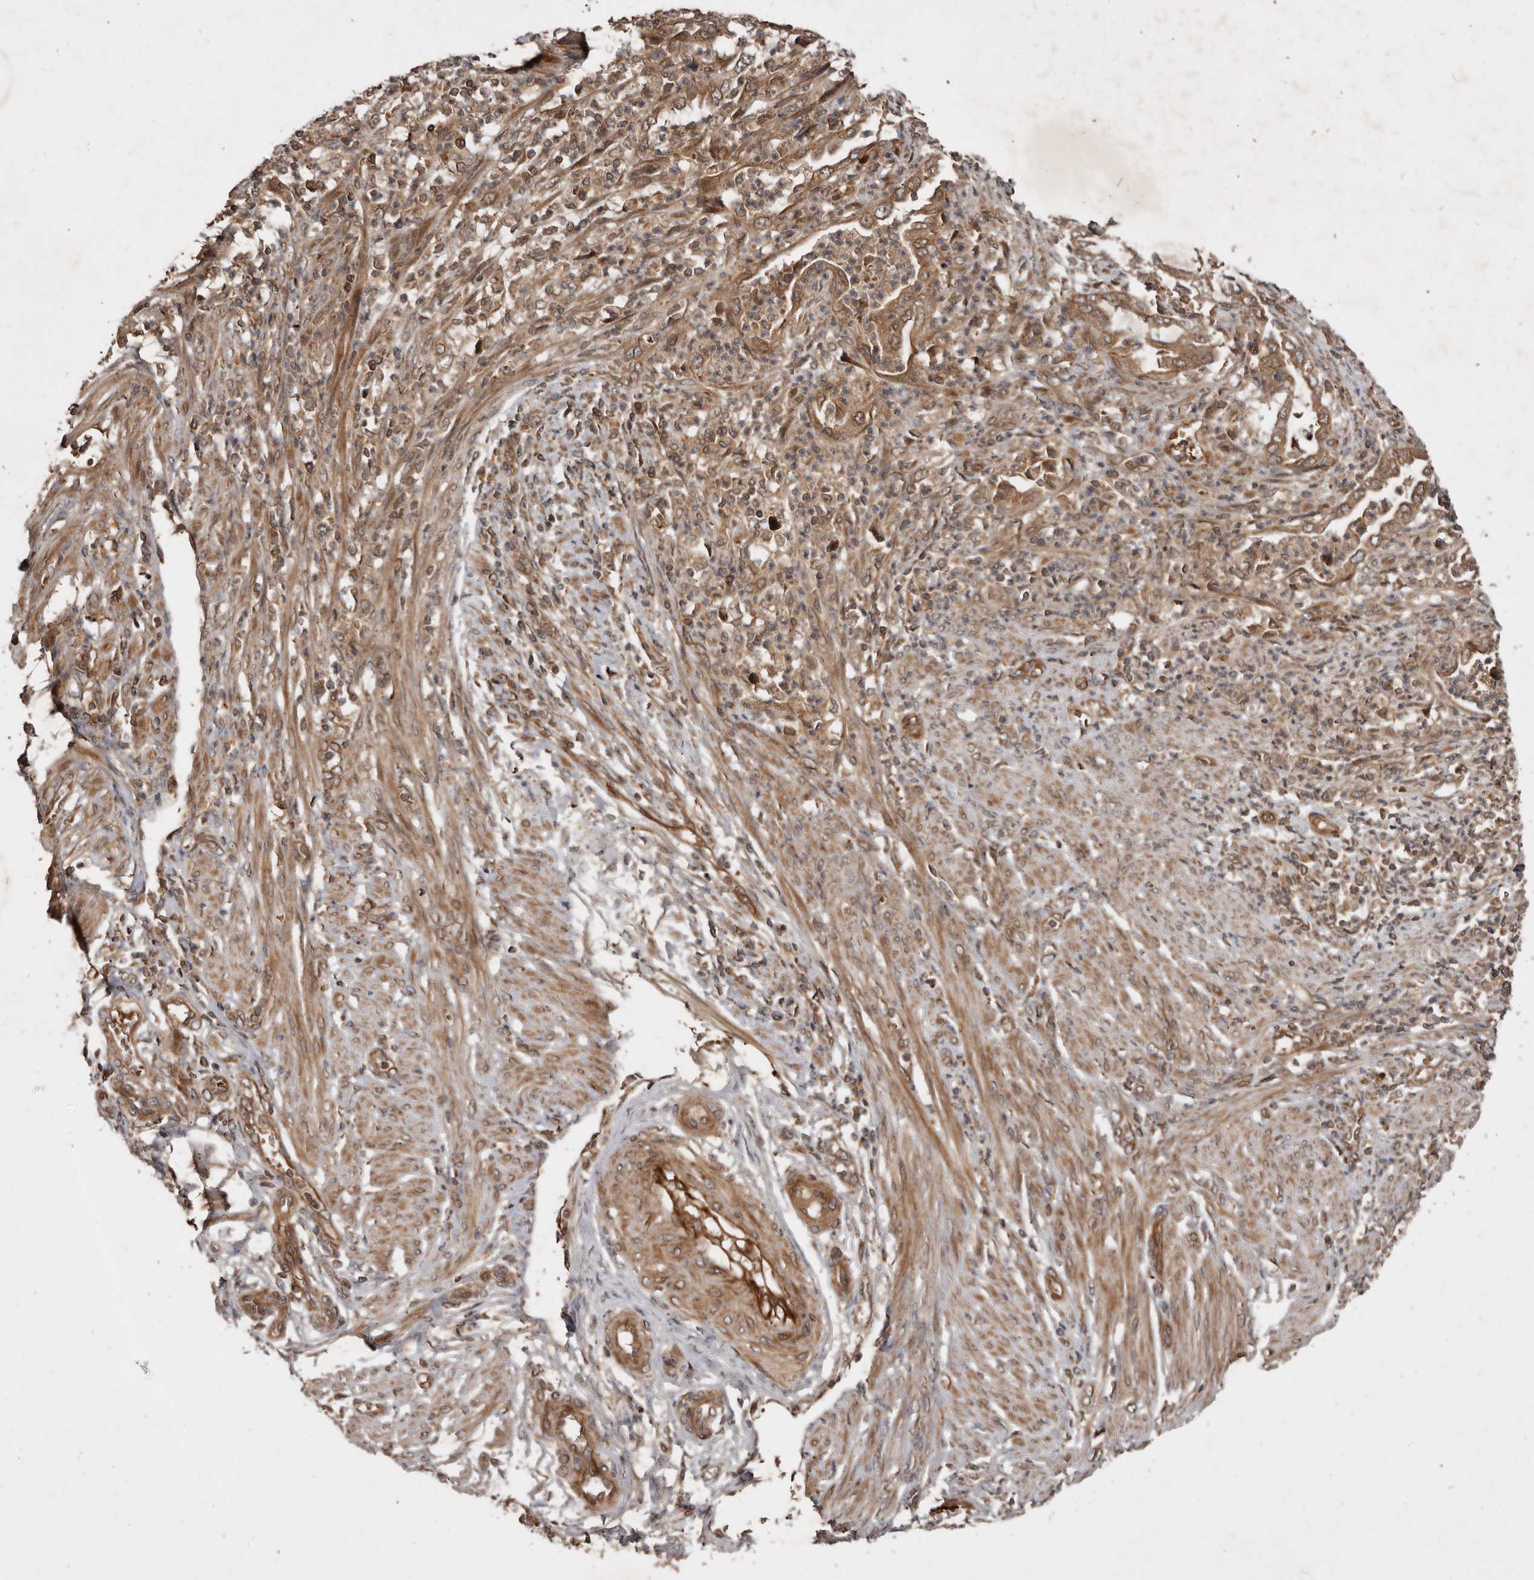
{"staining": {"intensity": "moderate", "quantity": ">75%", "location": "cytoplasmic/membranous"}, "tissue": "endometrial cancer", "cell_type": "Tumor cells", "image_type": "cancer", "snomed": [{"axis": "morphology", "description": "Adenocarcinoma, NOS"}, {"axis": "topography", "description": "Endometrium"}], "caption": "Brown immunohistochemical staining in adenocarcinoma (endometrial) demonstrates moderate cytoplasmic/membranous positivity in about >75% of tumor cells. The staining is performed using DAB (3,3'-diaminobenzidine) brown chromogen to label protein expression. The nuclei are counter-stained blue using hematoxylin.", "gene": "STK36", "patient": {"sex": "female", "age": 51}}